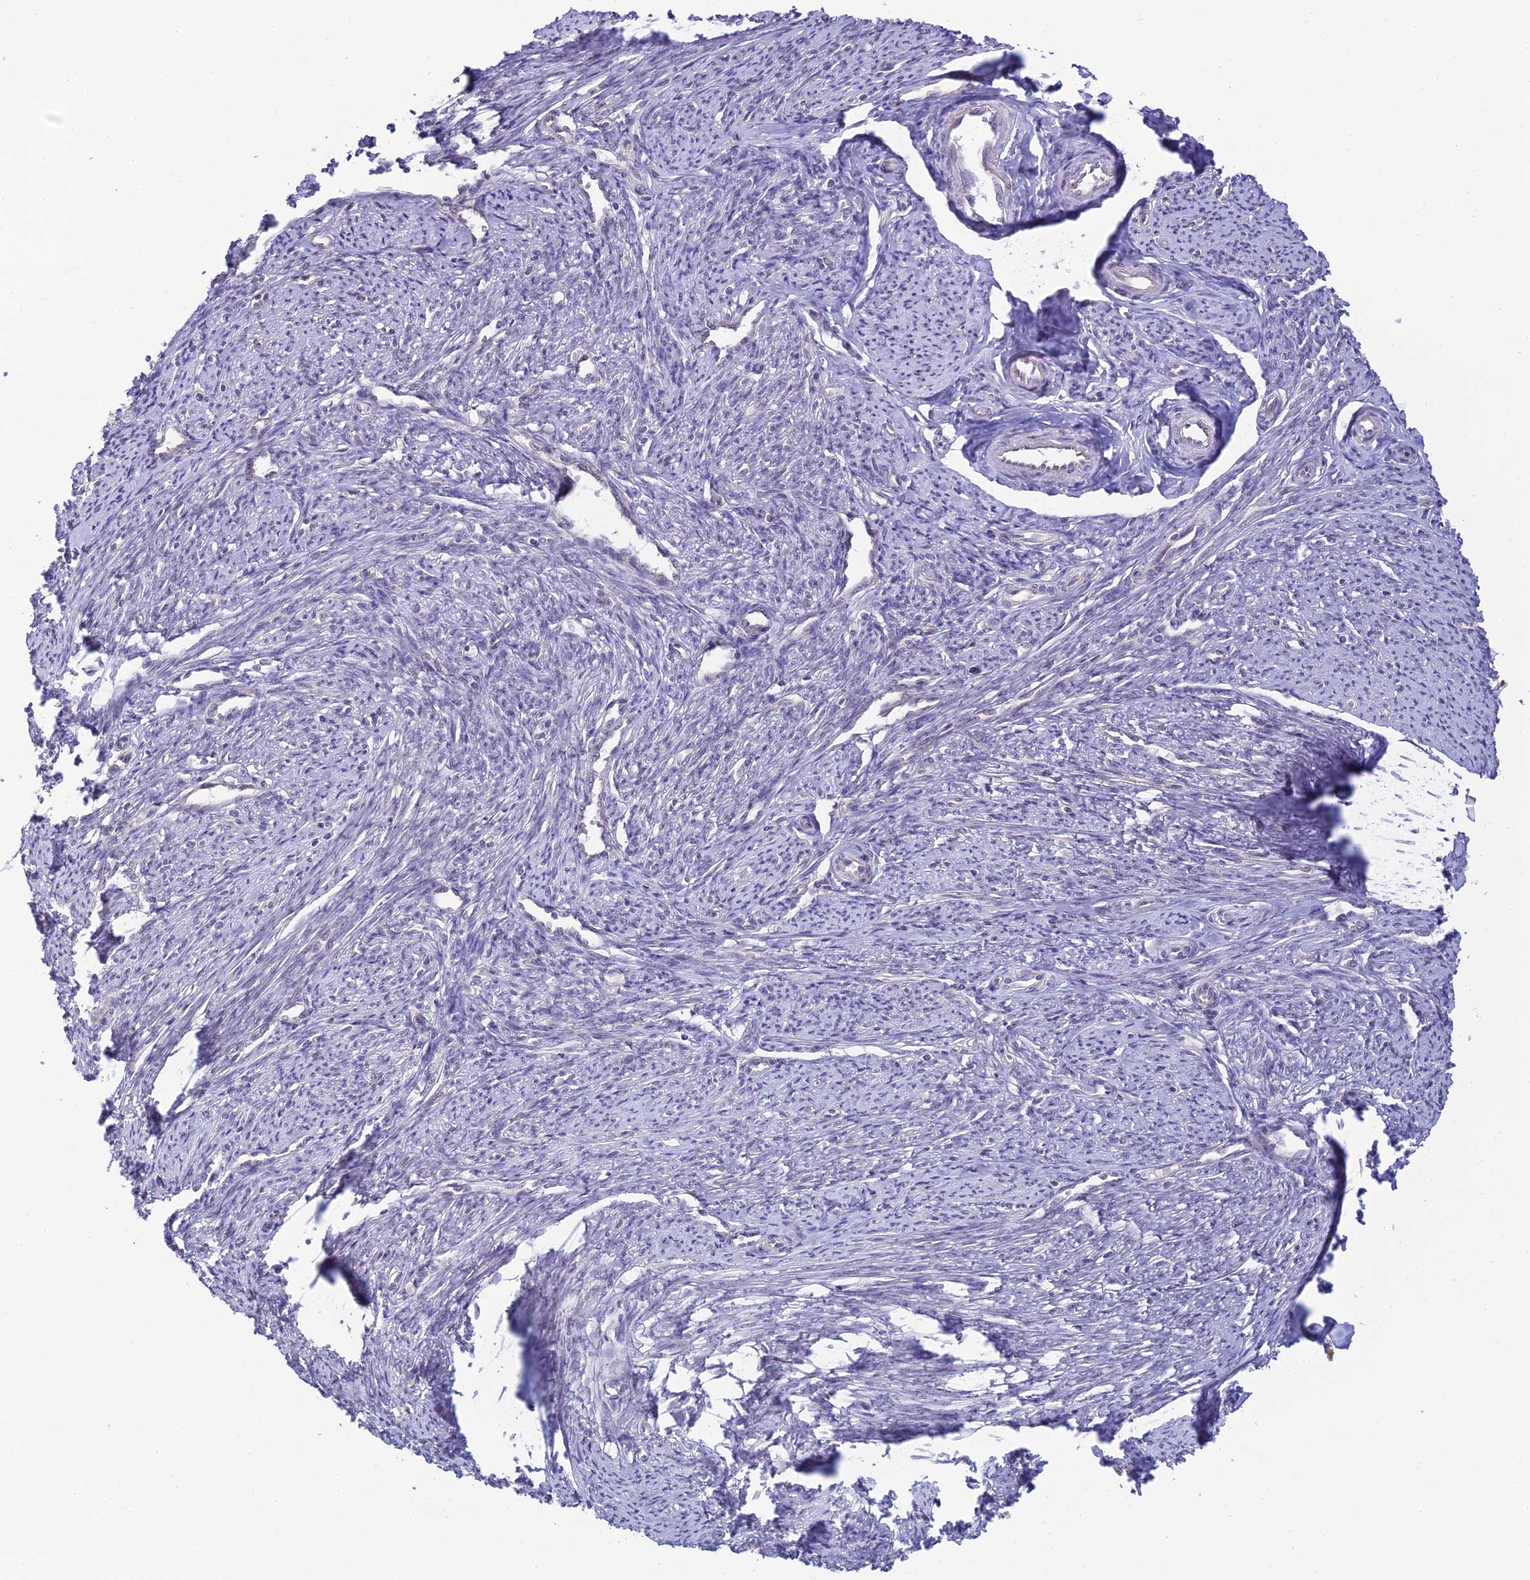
{"staining": {"intensity": "weak", "quantity": "25%-75%", "location": "nuclear"}, "tissue": "smooth muscle", "cell_type": "Smooth muscle cells", "image_type": "normal", "snomed": [{"axis": "morphology", "description": "Normal tissue, NOS"}, {"axis": "topography", "description": "Smooth muscle"}, {"axis": "topography", "description": "Uterus"}], "caption": "DAB immunohistochemical staining of normal smooth muscle shows weak nuclear protein staining in approximately 25%-75% of smooth muscle cells.", "gene": "SKIC8", "patient": {"sex": "female", "age": 59}}